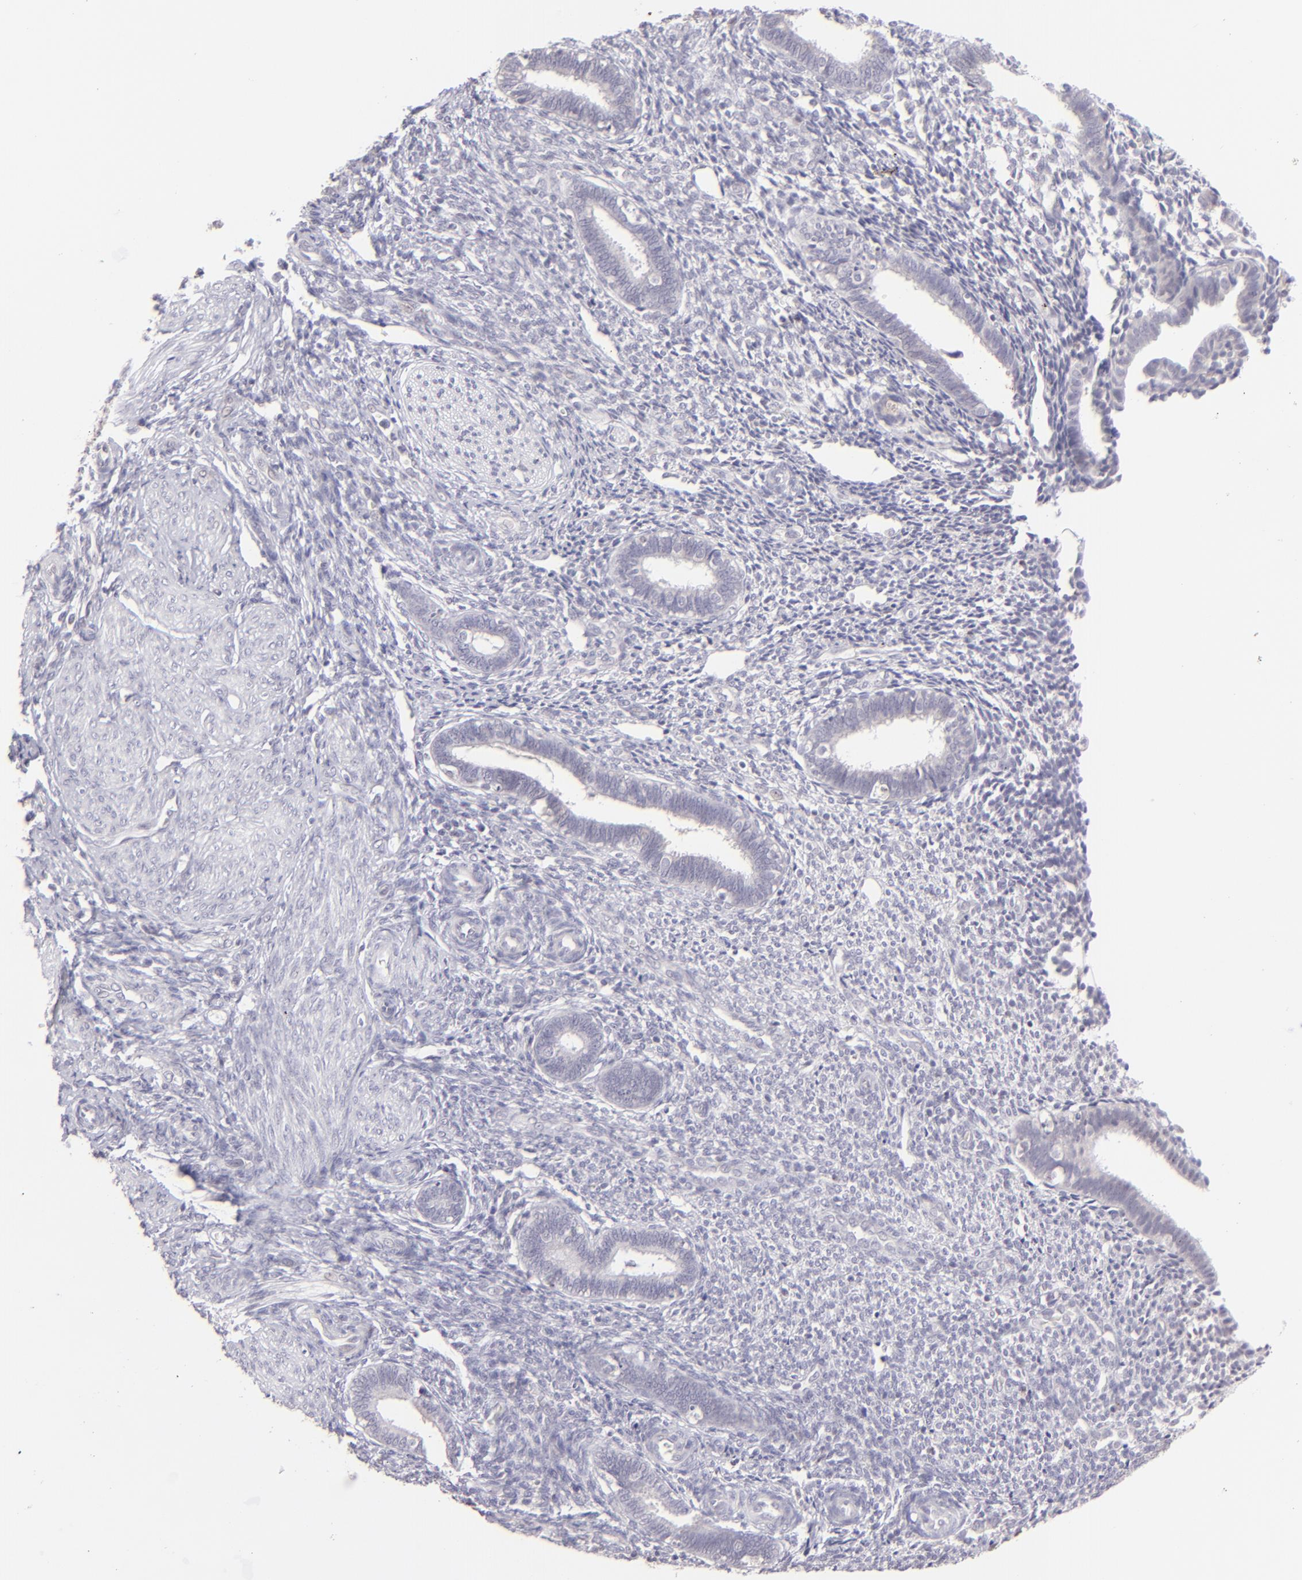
{"staining": {"intensity": "negative", "quantity": "none", "location": "none"}, "tissue": "endometrium", "cell_type": "Cells in endometrial stroma", "image_type": "normal", "snomed": [{"axis": "morphology", "description": "Normal tissue, NOS"}, {"axis": "topography", "description": "Endometrium"}], "caption": "Immunohistochemistry of benign endometrium demonstrates no positivity in cells in endometrial stroma. (DAB immunohistochemistry visualized using brightfield microscopy, high magnification).", "gene": "MAGEA1", "patient": {"sex": "female", "age": 27}}